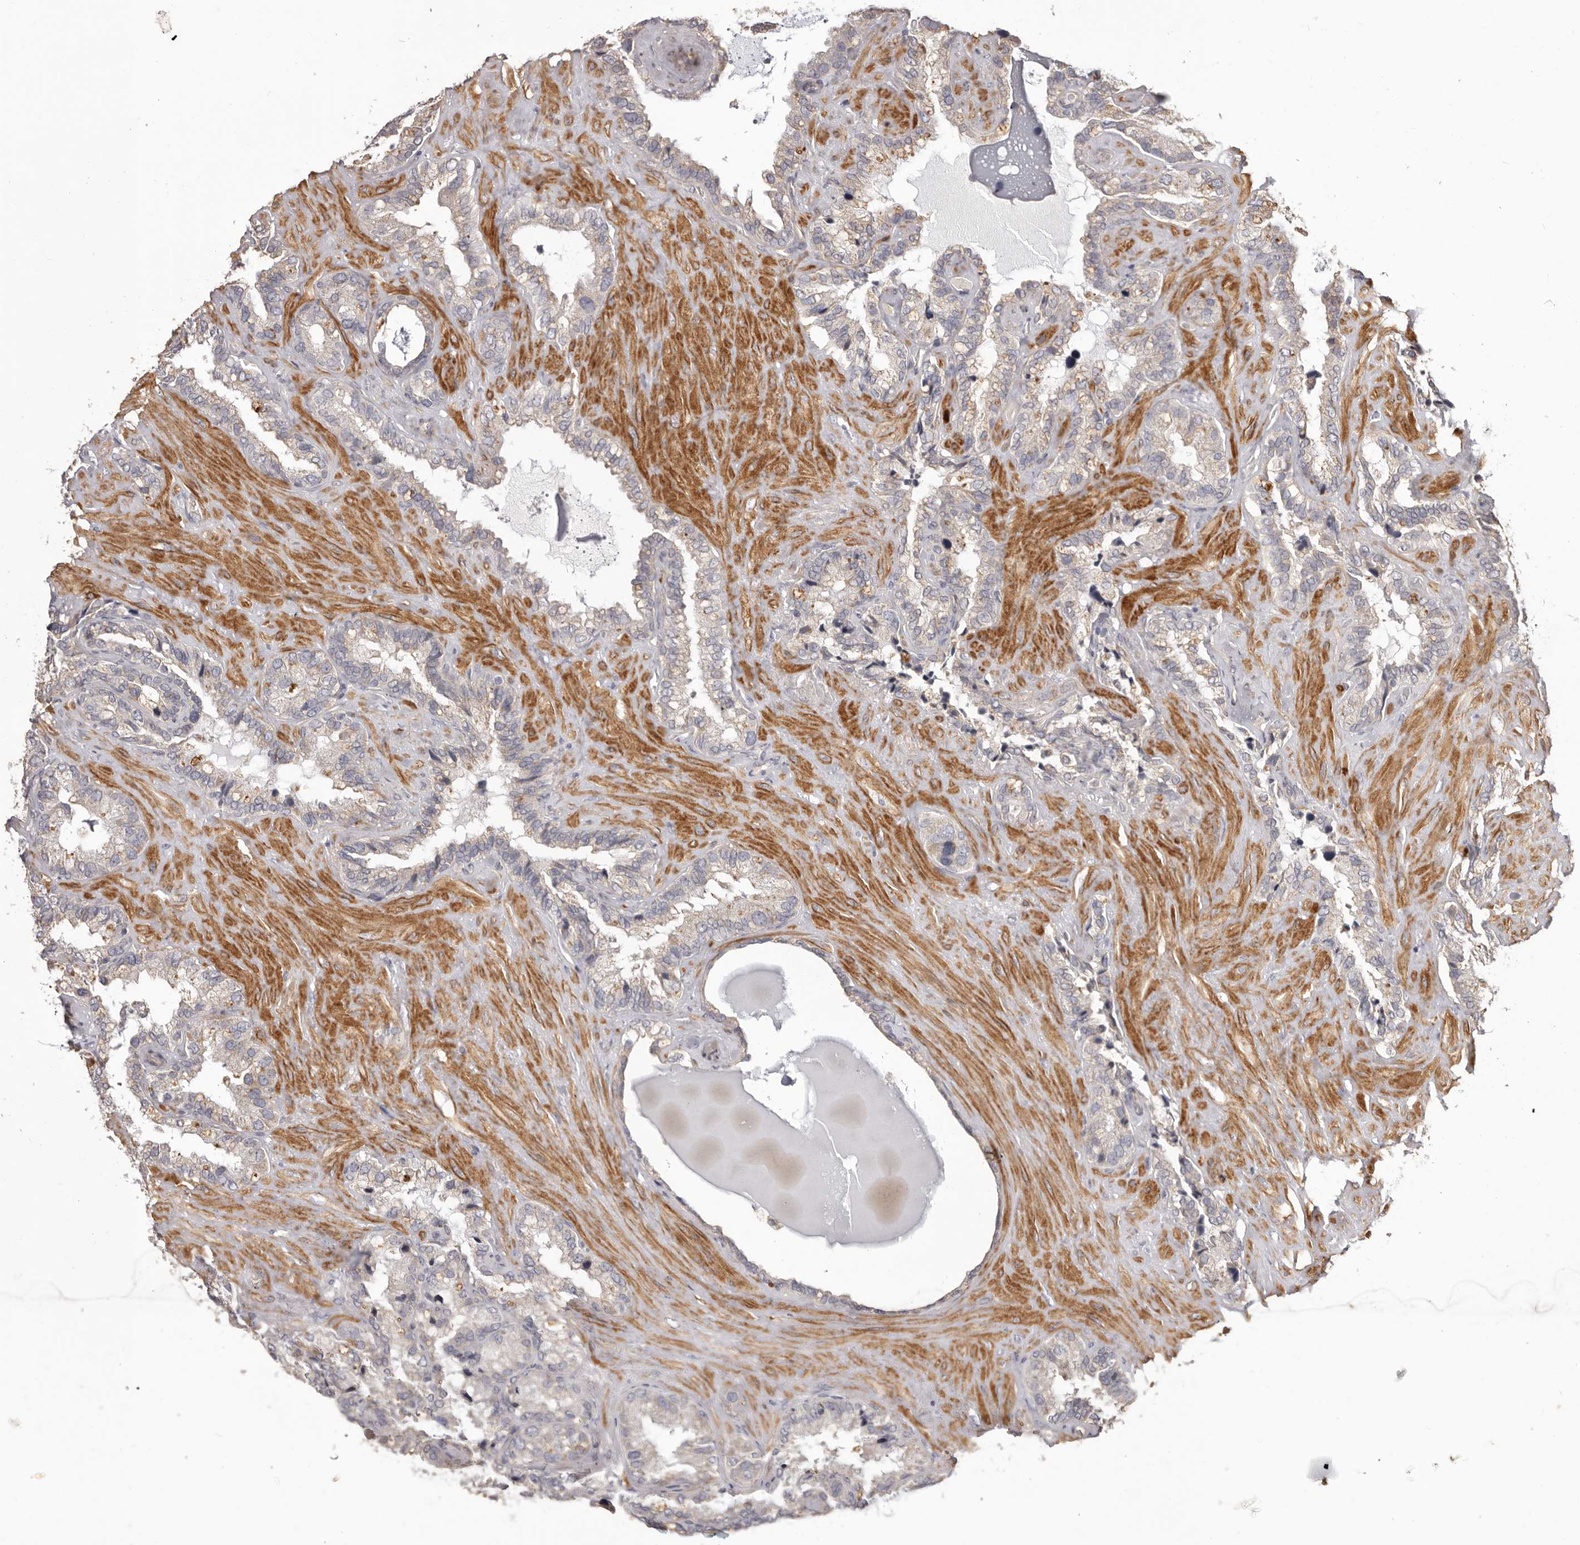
{"staining": {"intensity": "weak", "quantity": "<25%", "location": "cytoplasmic/membranous"}, "tissue": "seminal vesicle", "cell_type": "Glandular cells", "image_type": "normal", "snomed": [{"axis": "morphology", "description": "Normal tissue, NOS"}, {"axis": "topography", "description": "Prostate"}, {"axis": "topography", "description": "Seminal veicle"}], "caption": "Immunohistochemical staining of unremarkable human seminal vesicle demonstrates no significant expression in glandular cells. The staining is performed using DAB (3,3'-diaminobenzidine) brown chromogen with nuclei counter-stained in using hematoxylin.", "gene": "HRH1", "patient": {"sex": "male", "age": 68}}